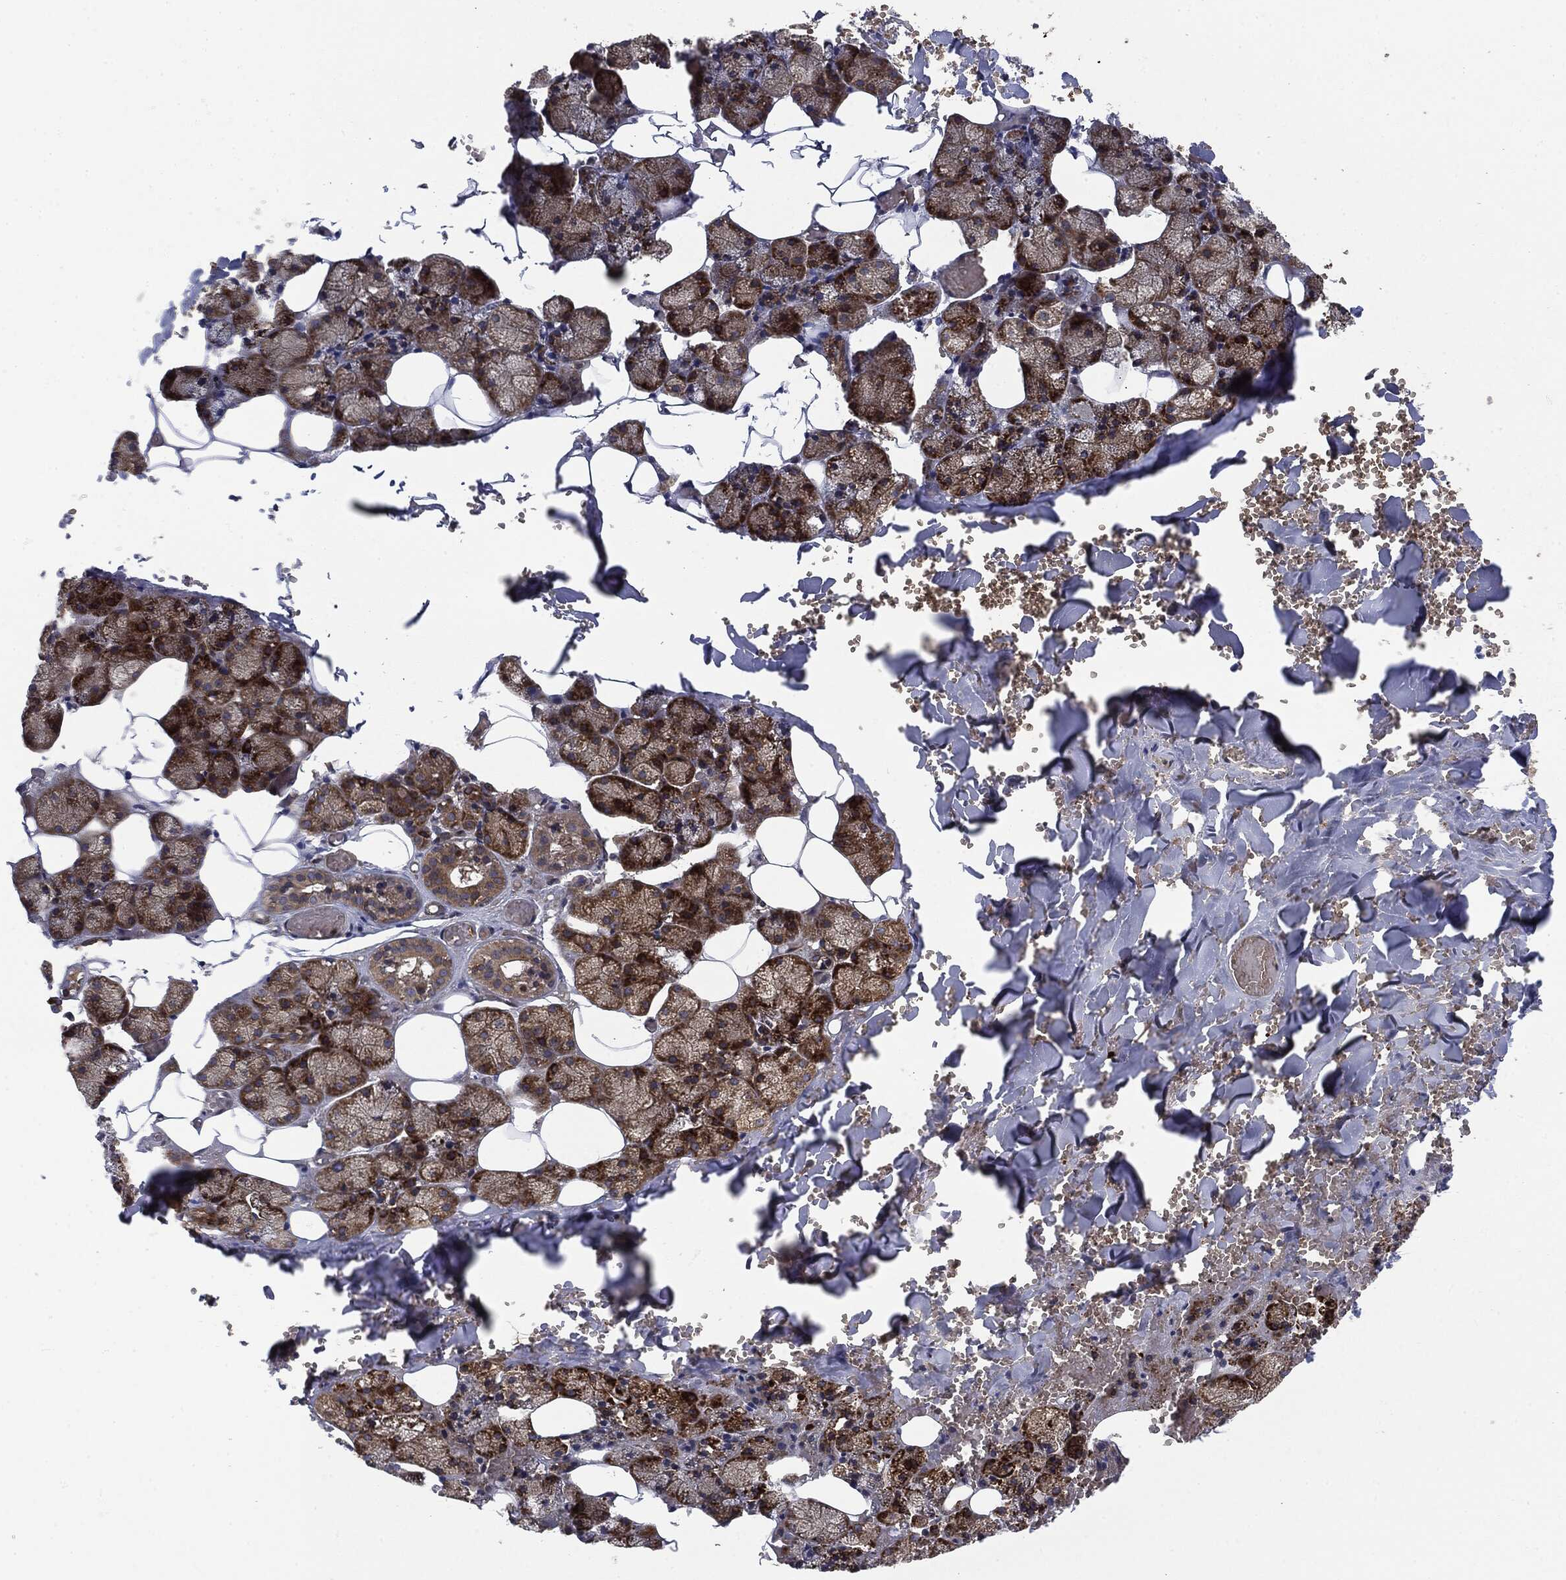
{"staining": {"intensity": "strong", "quantity": ">75%", "location": "cytoplasmic/membranous"}, "tissue": "salivary gland", "cell_type": "Glandular cells", "image_type": "normal", "snomed": [{"axis": "morphology", "description": "Normal tissue, NOS"}, {"axis": "topography", "description": "Salivary gland"}], "caption": "Glandular cells display strong cytoplasmic/membranous staining in approximately >75% of cells in normal salivary gland. The protein is shown in brown color, while the nuclei are stained blue.", "gene": "EIF2AK2", "patient": {"sex": "male", "age": 38}}